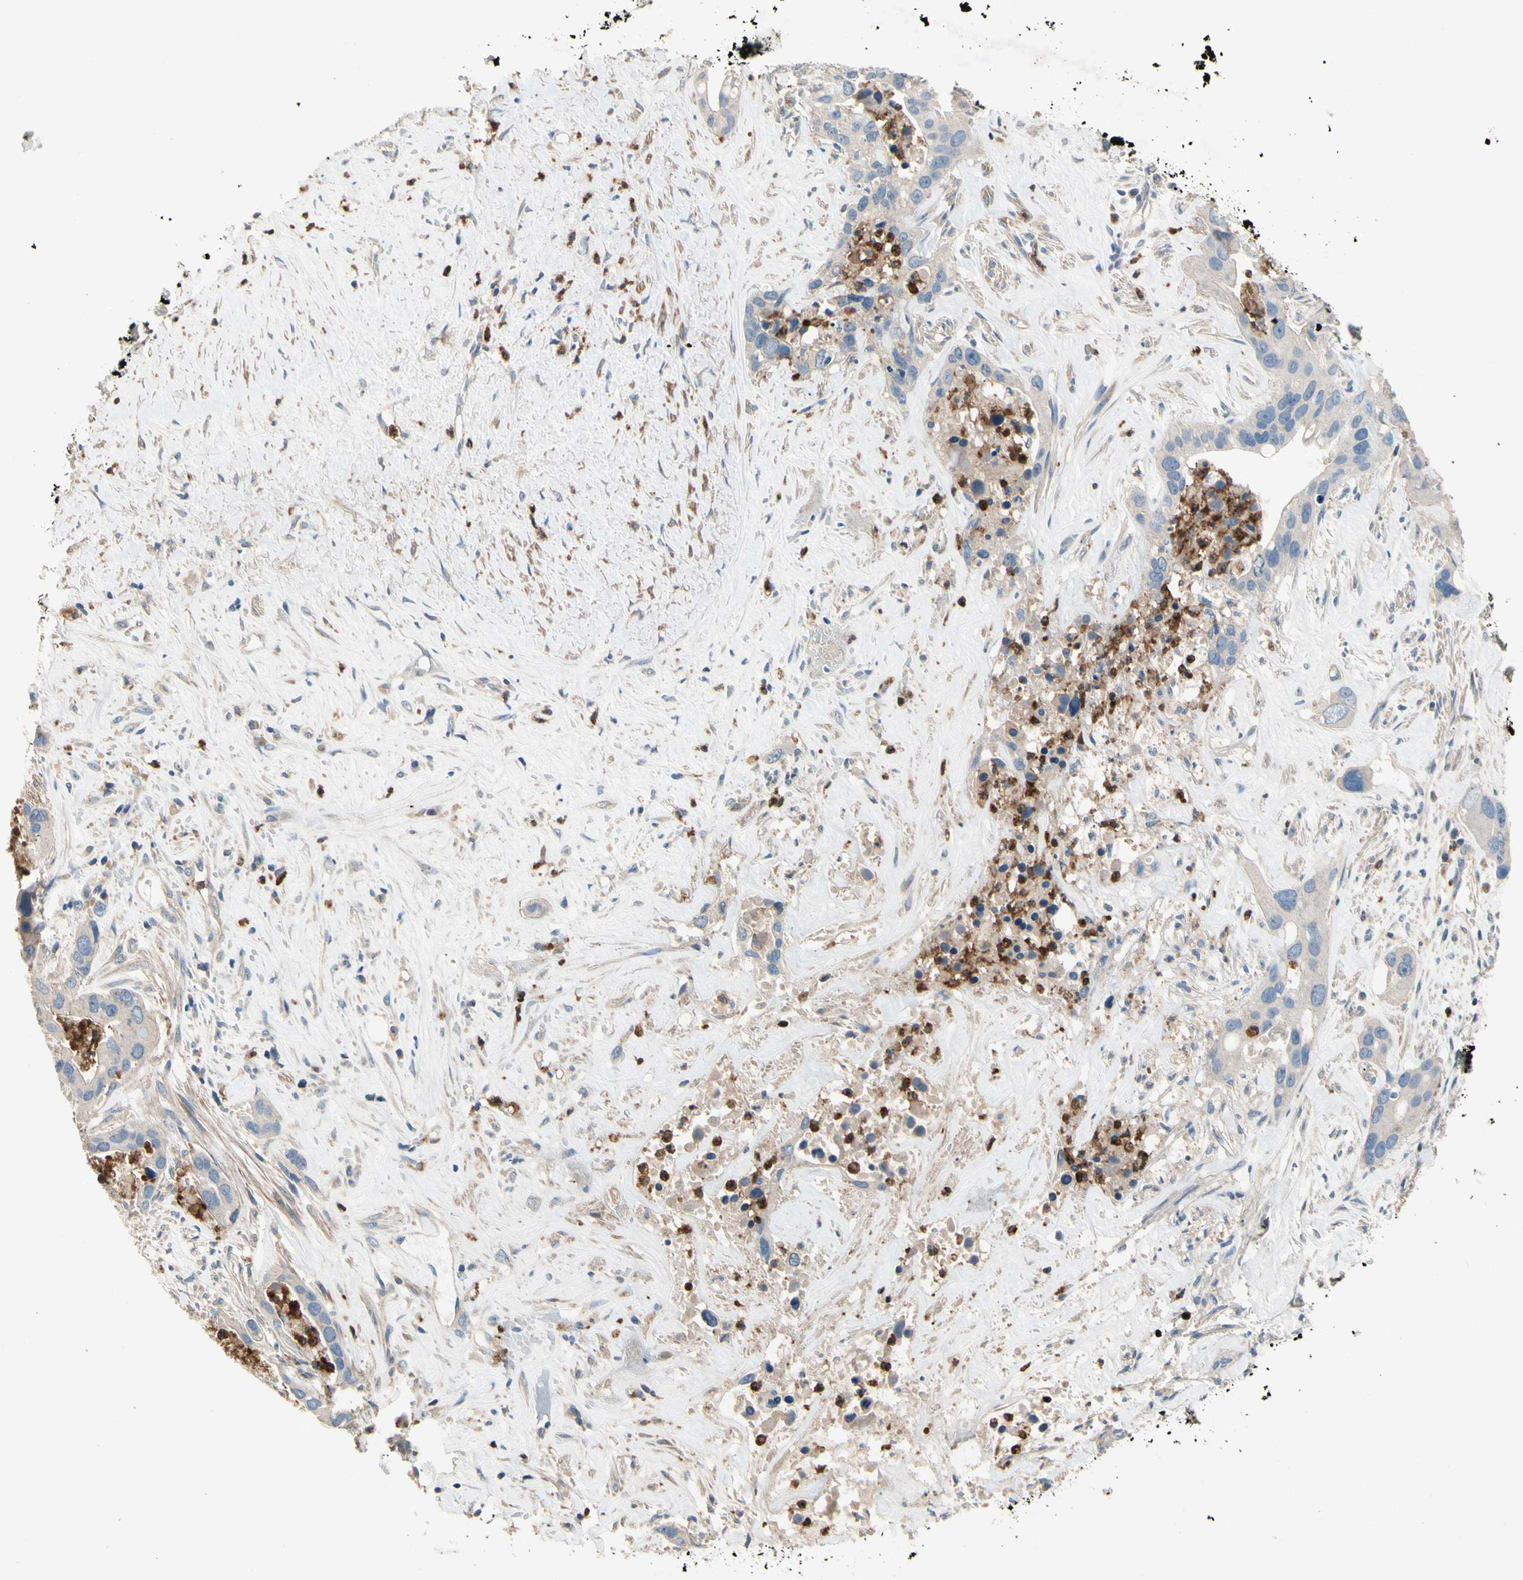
{"staining": {"intensity": "negative", "quantity": "none", "location": "none"}, "tissue": "liver cancer", "cell_type": "Tumor cells", "image_type": "cancer", "snomed": [{"axis": "morphology", "description": "Cholangiocarcinoma"}, {"axis": "topography", "description": "Liver"}], "caption": "Immunohistochemistry micrograph of liver cancer (cholangiocarcinoma) stained for a protein (brown), which exhibits no expression in tumor cells.", "gene": "SIGLEC5", "patient": {"sex": "female", "age": 65}}